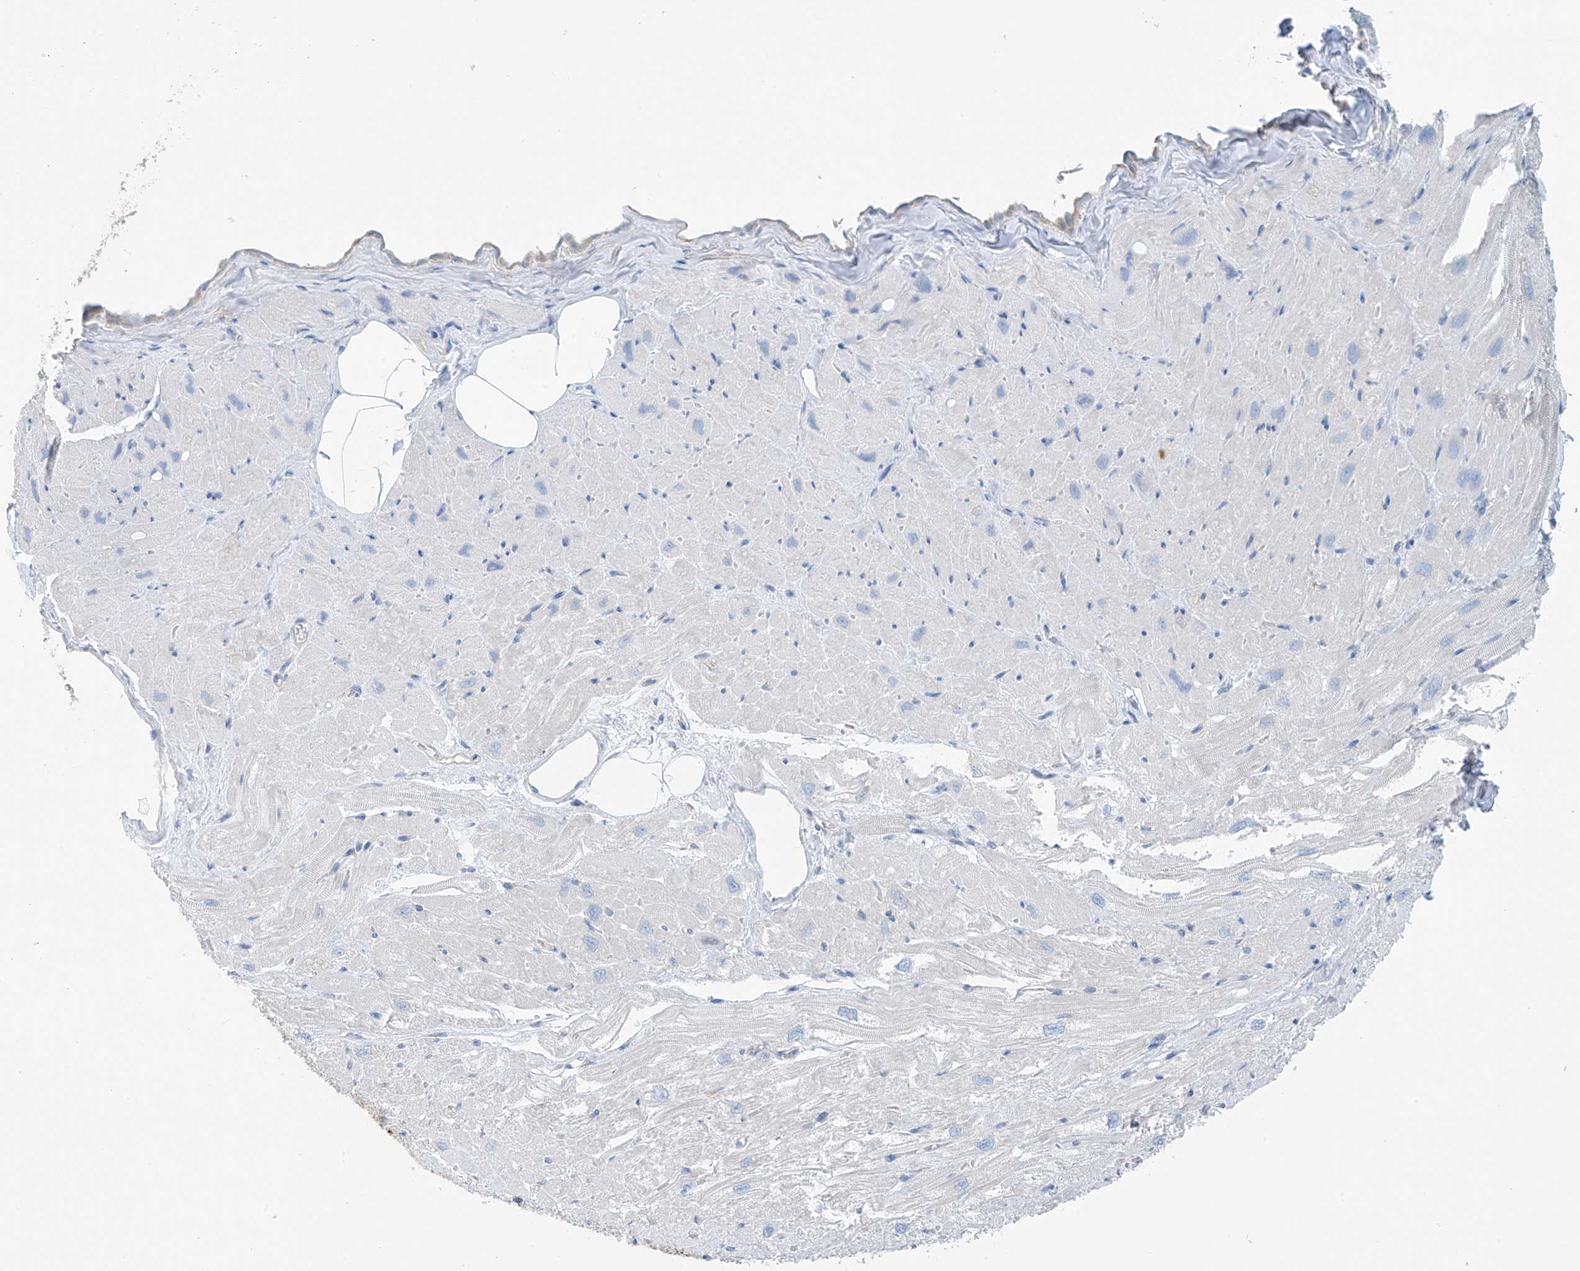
{"staining": {"intensity": "negative", "quantity": "none", "location": "none"}, "tissue": "heart muscle", "cell_type": "Cardiomyocytes", "image_type": "normal", "snomed": [{"axis": "morphology", "description": "Normal tissue, NOS"}, {"axis": "topography", "description": "Heart"}], "caption": "Cardiomyocytes show no significant protein expression in normal heart muscle. (DAB (3,3'-diaminobenzidine) IHC with hematoxylin counter stain).", "gene": "RCN2", "patient": {"sex": "male", "age": 50}}